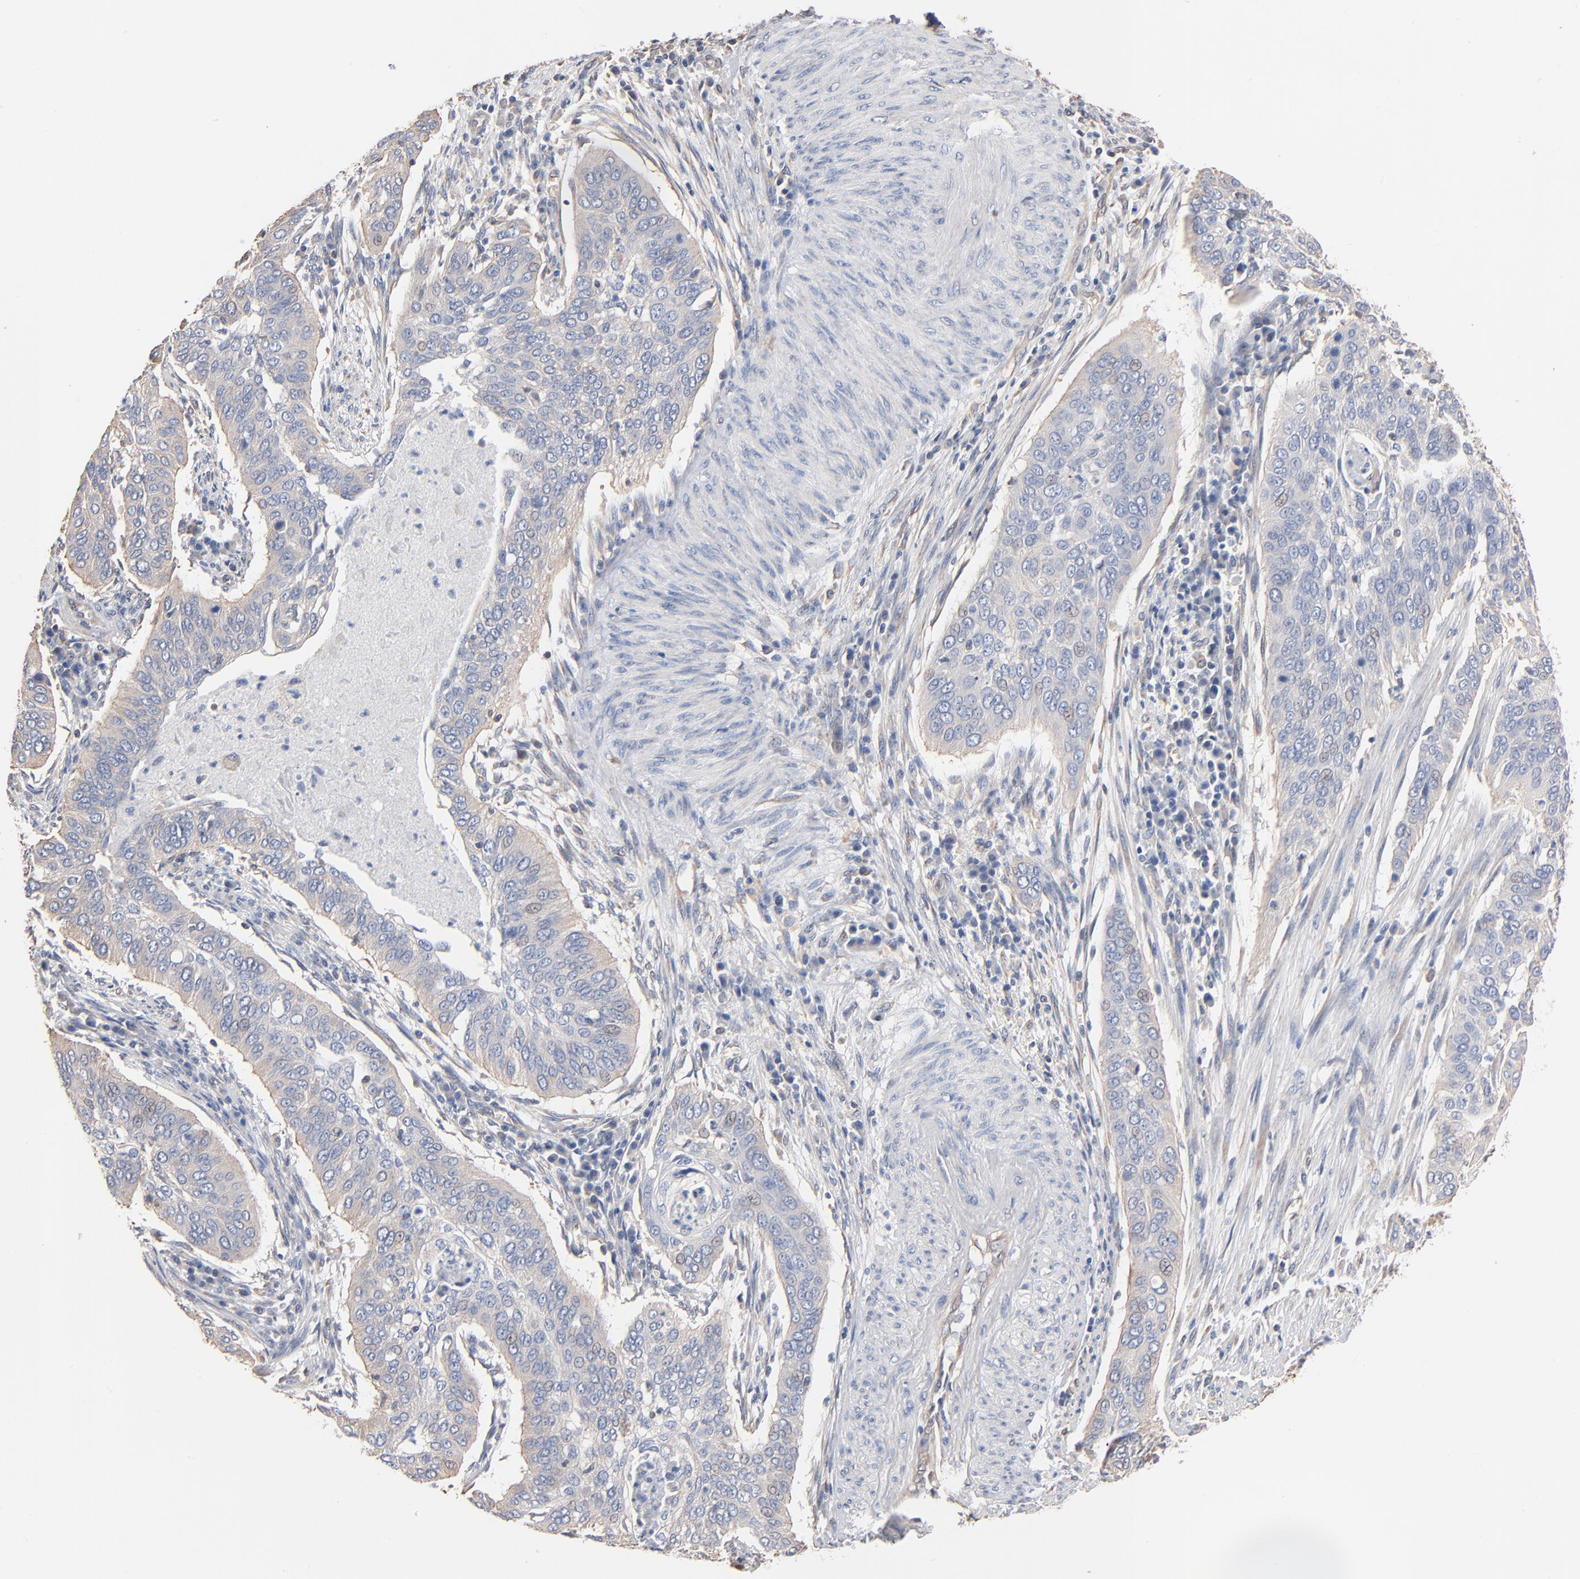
{"staining": {"intensity": "negative", "quantity": "none", "location": "none"}, "tissue": "cervical cancer", "cell_type": "Tumor cells", "image_type": "cancer", "snomed": [{"axis": "morphology", "description": "Squamous cell carcinoma, NOS"}, {"axis": "topography", "description": "Cervix"}], "caption": "IHC photomicrograph of human squamous cell carcinoma (cervical) stained for a protein (brown), which displays no staining in tumor cells.", "gene": "ABCD4", "patient": {"sex": "female", "age": 39}}